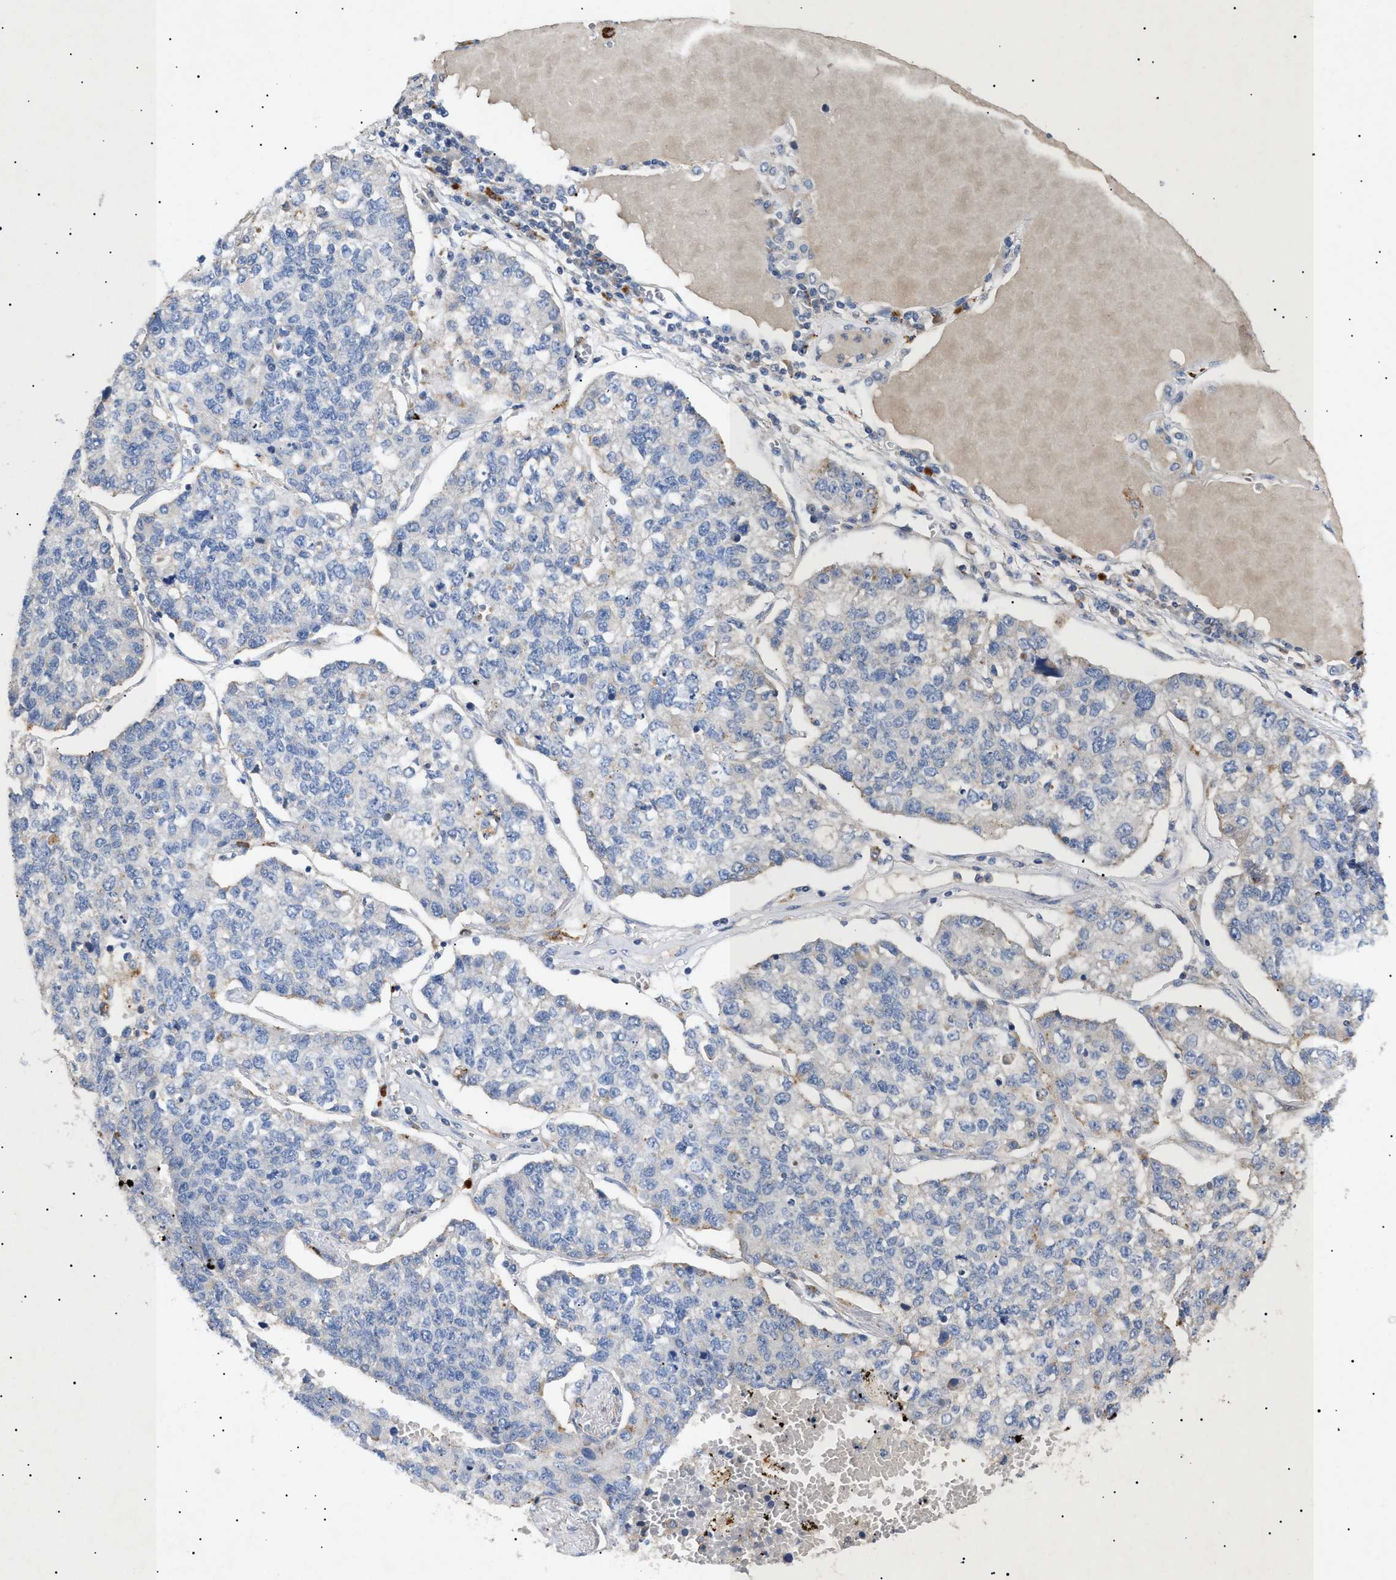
{"staining": {"intensity": "negative", "quantity": "none", "location": "none"}, "tissue": "lung cancer", "cell_type": "Tumor cells", "image_type": "cancer", "snomed": [{"axis": "morphology", "description": "Adenocarcinoma, NOS"}, {"axis": "topography", "description": "Lung"}], "caption": "Protein analysis of lung cancer reveals no significant positivity in tumor cells.", "gene": "SIRT5", "patient": {"sex": "male", "age": 49}}